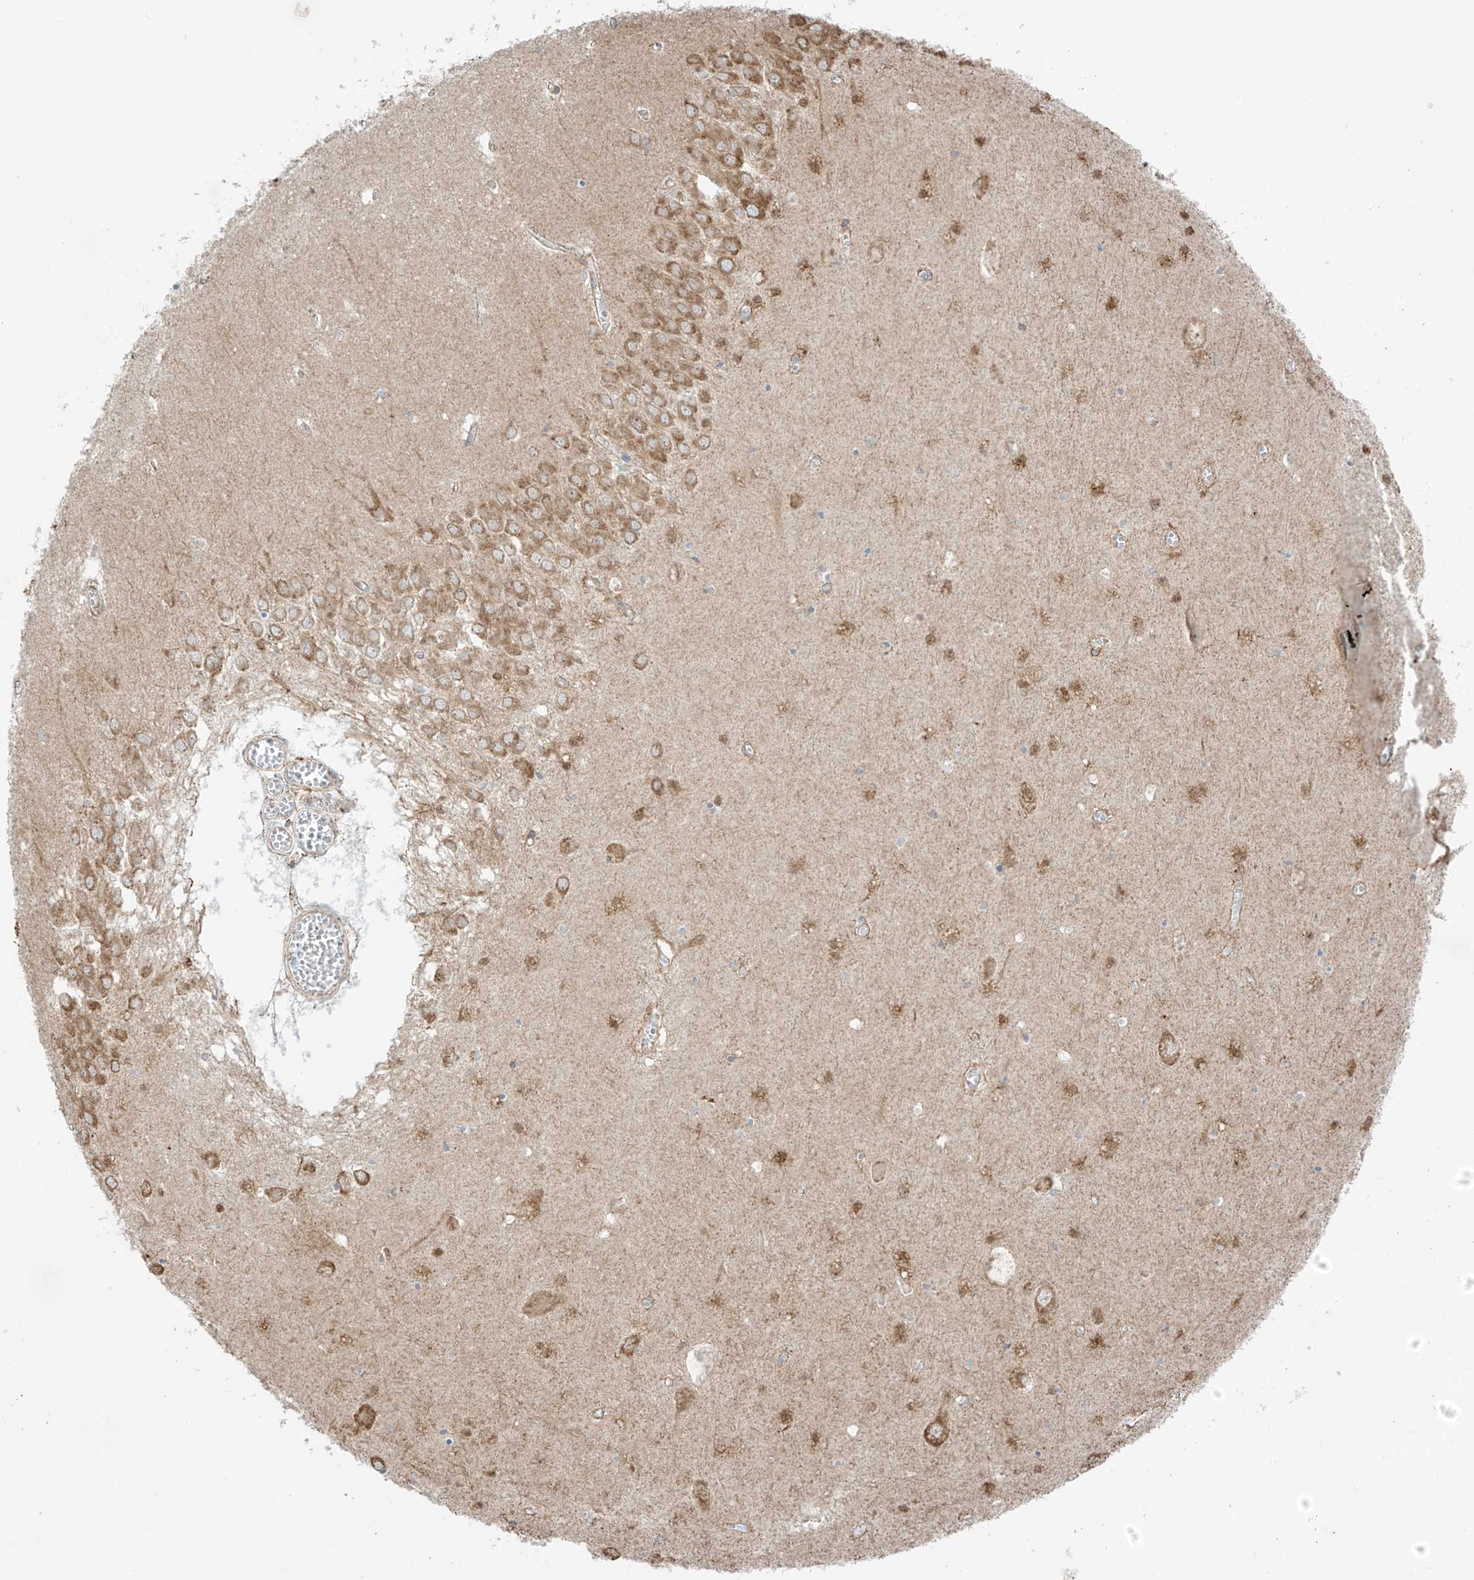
{"staining": {"intensity": "negative", "quantity": "none", "location": "none"}, "tissue": "hippocampus", "cell_type": "Glial cells", "image_type": "normal", "snomed": [{"axis": "morphology", "description": "Normal tissue, NOS"}, {"axis": "topography", "description": "Hippocampus"}], "caption": "Immunohistochemistry histopathology image of benign hippocampus stained for a protein (brown), which reveals no staining in glial cells.", "gene": "XKR3", "patient": {"sex": "male", "age": 70}}